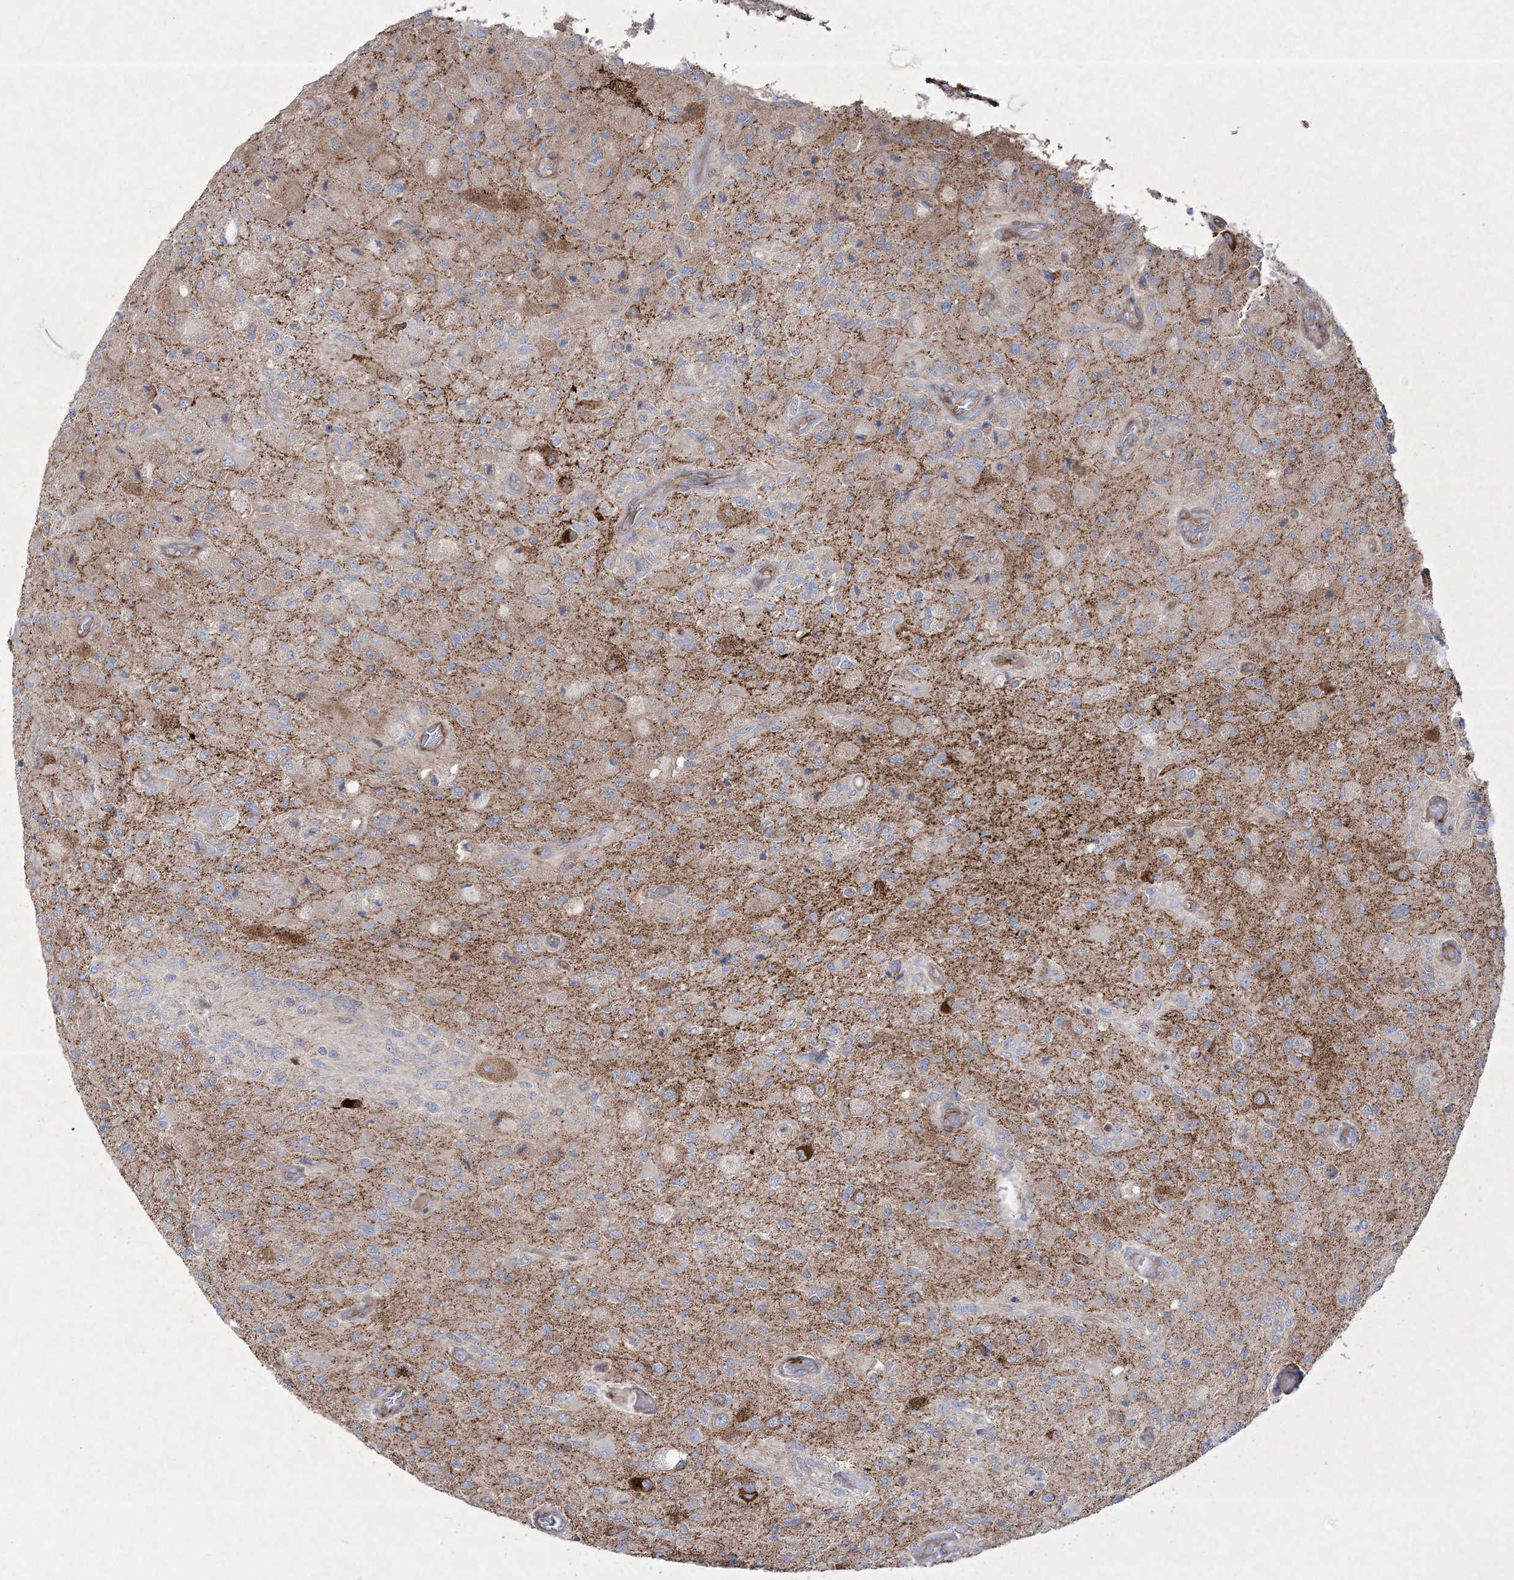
{"staining": {"intensity": "negative", "quantity": "none", "location": "none"}, "tissue": "glioma", "cell_type": "Tumor cells", "image_type": "cancer", "snomed": [{"axis": "morphology", "description": "Normal tissue, NOS"}, {"axis": "morphology", "description": "Glioma, malignant, High grade"}, {"axis": "topography", "description": "Cerebral cortex"}], "caption": "The photomicrograph displays no staining of tumor cells in malignant glioma (high-grade).", "gene": "RICTOR", "patient": {"sex": "male", "age": 77}}